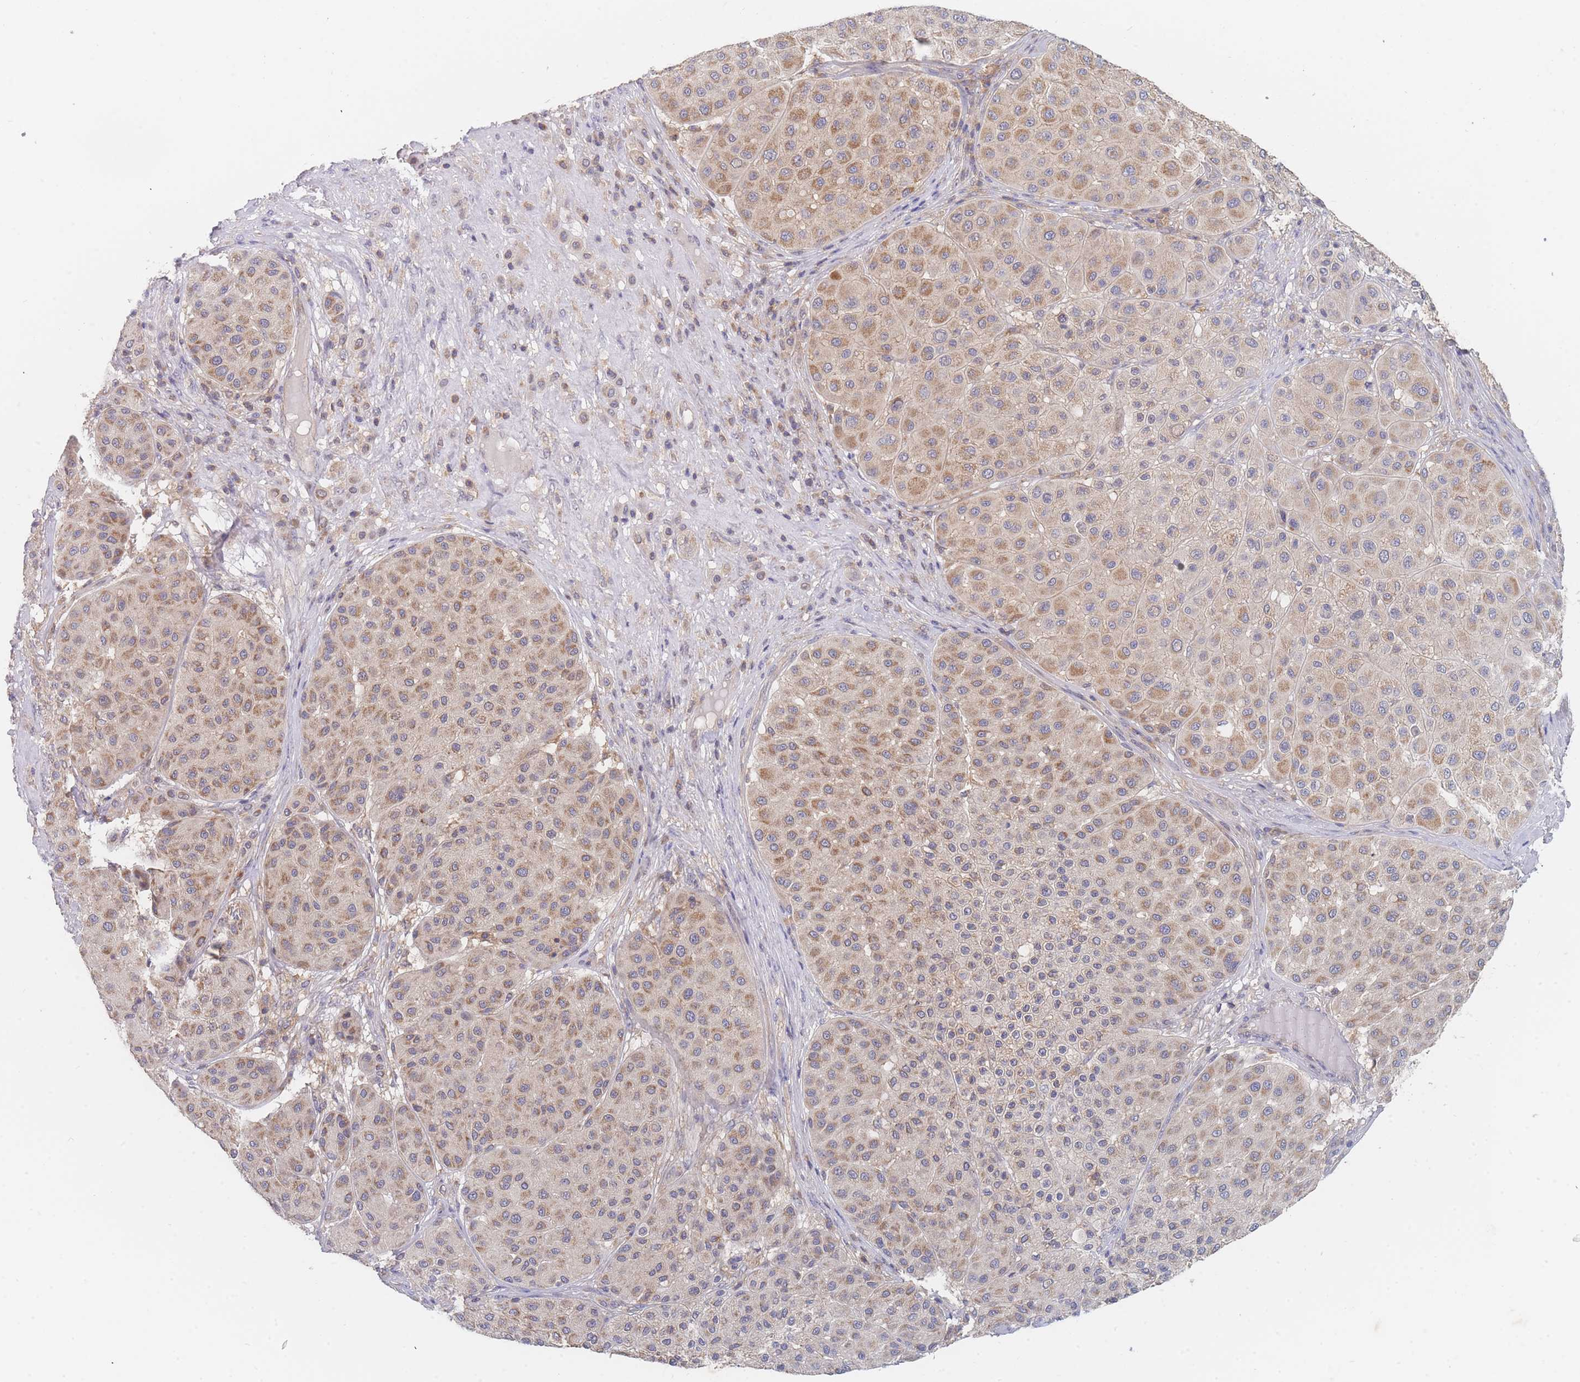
{"staining": {"intensity": "moderate", "quantity": "25%-75%", "location": "cytoplasmic/membranous"}, "tissue": "melanoma", "cell_type": "Tumor cells", "image_type": "cancer", "snomed": [{"axis": "morphology", "description": "Malignant melanoma, Metastatic site"}, {"axis": "topography", "description": "Smooth muscle"}], "caption": "Immunohistochemical staining of malignant melanoma (metastatic site) demonstrates medium levels of moderate cytoplasmic/membranous expression in about 25%-75% of tumor cells.", "gene": "PPP6C", "patient": {"sex": "male", "age": 41}}